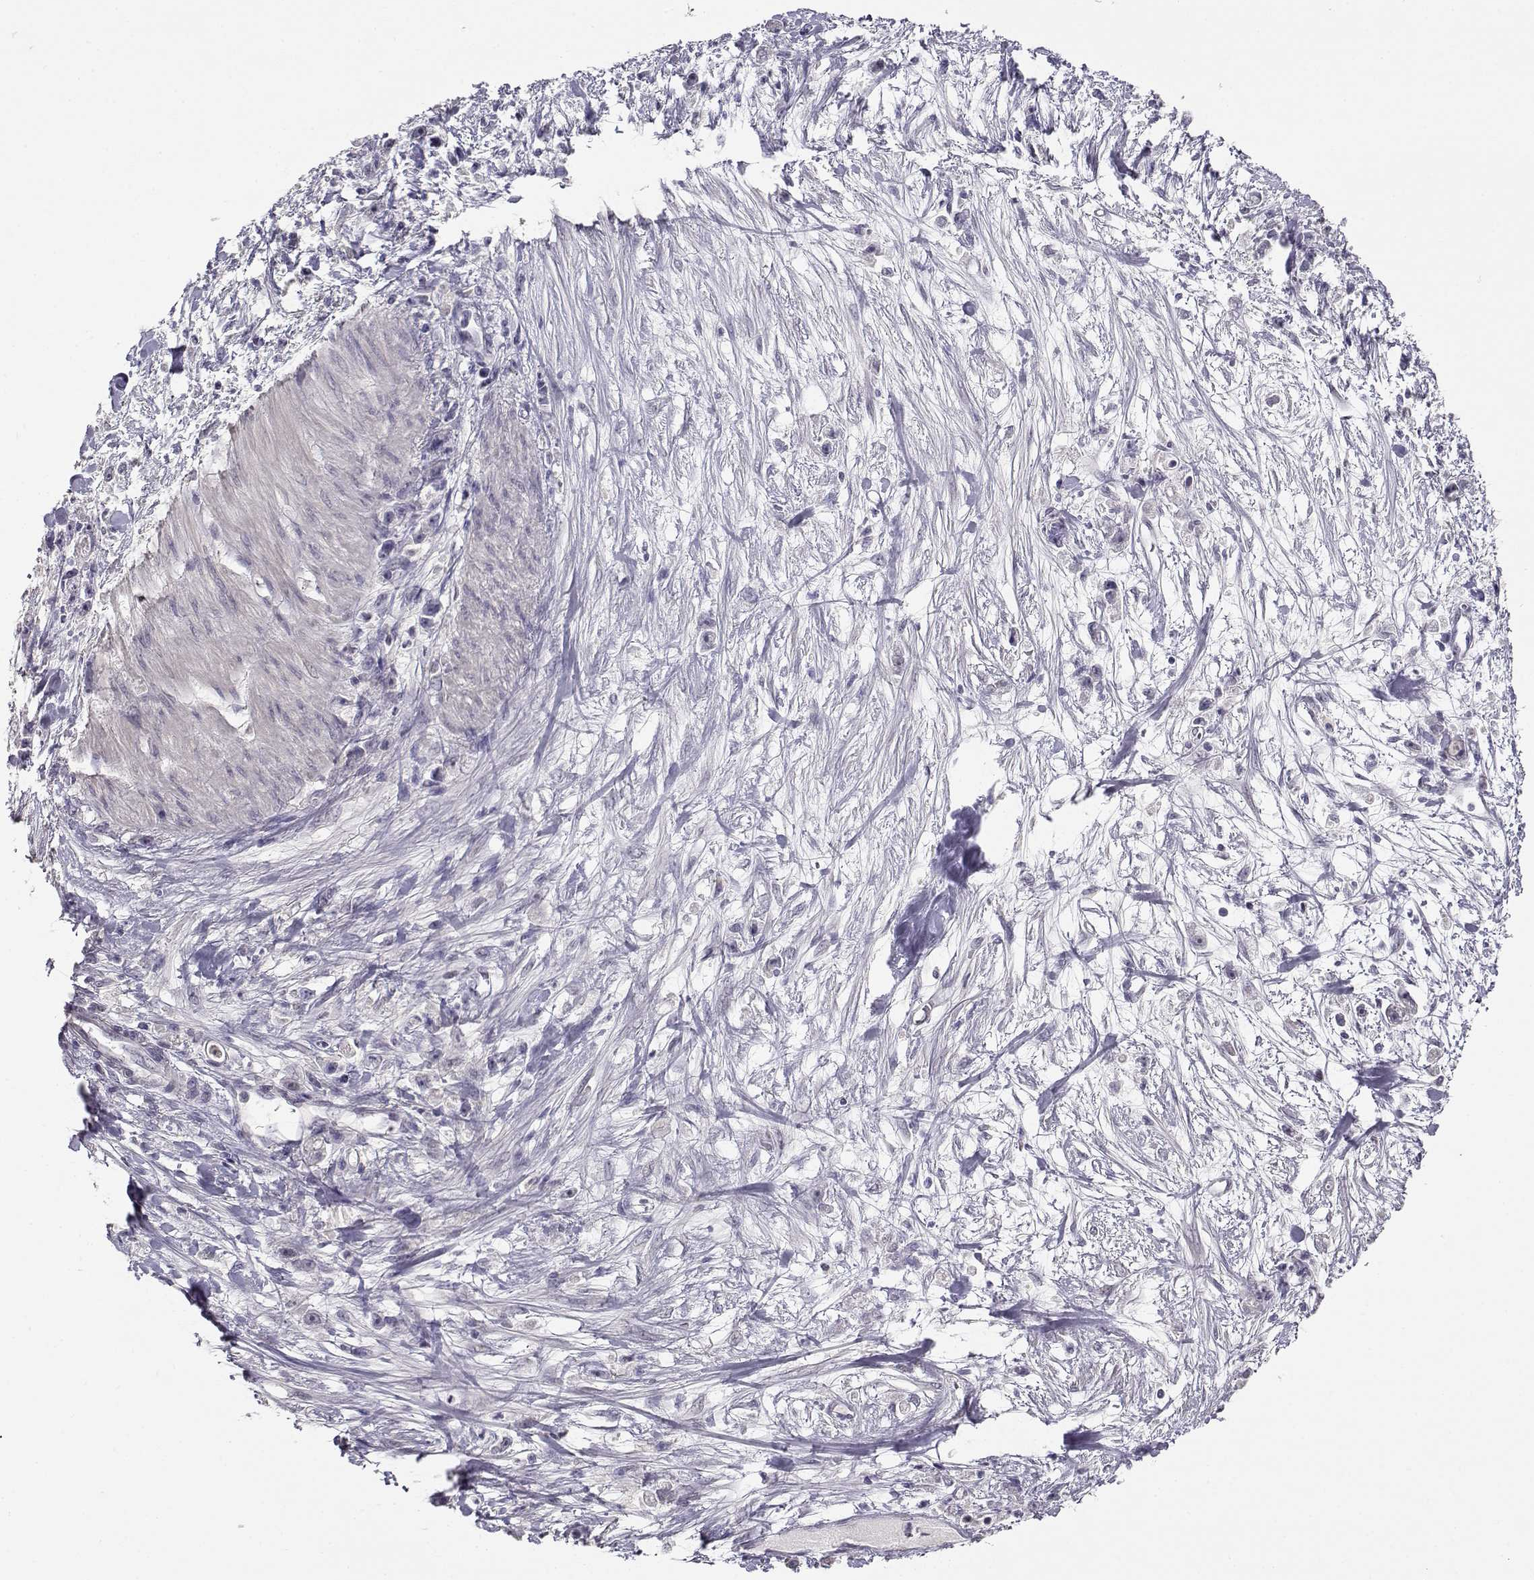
{"staining": {"intensity": "negative", "quantity": "none", "location": "none"}, "tissue": "stomach cancer", "cell_type": "Tumor cells", "image_type": "cancer", "snomed": [{"axis": "morphology", "description": "Adenocarcinoma, NOS"}, {"axis": "topography", "description": "Stomach"}], "caption": "High power microscopy image of an immunohistochemistry (IHC) histopathology image of stomach adenocarcinoma, revealing no significant staining in tumor cells.", "gene": "RHOXF2", "patient": {"sex": "female", "age": 59}}